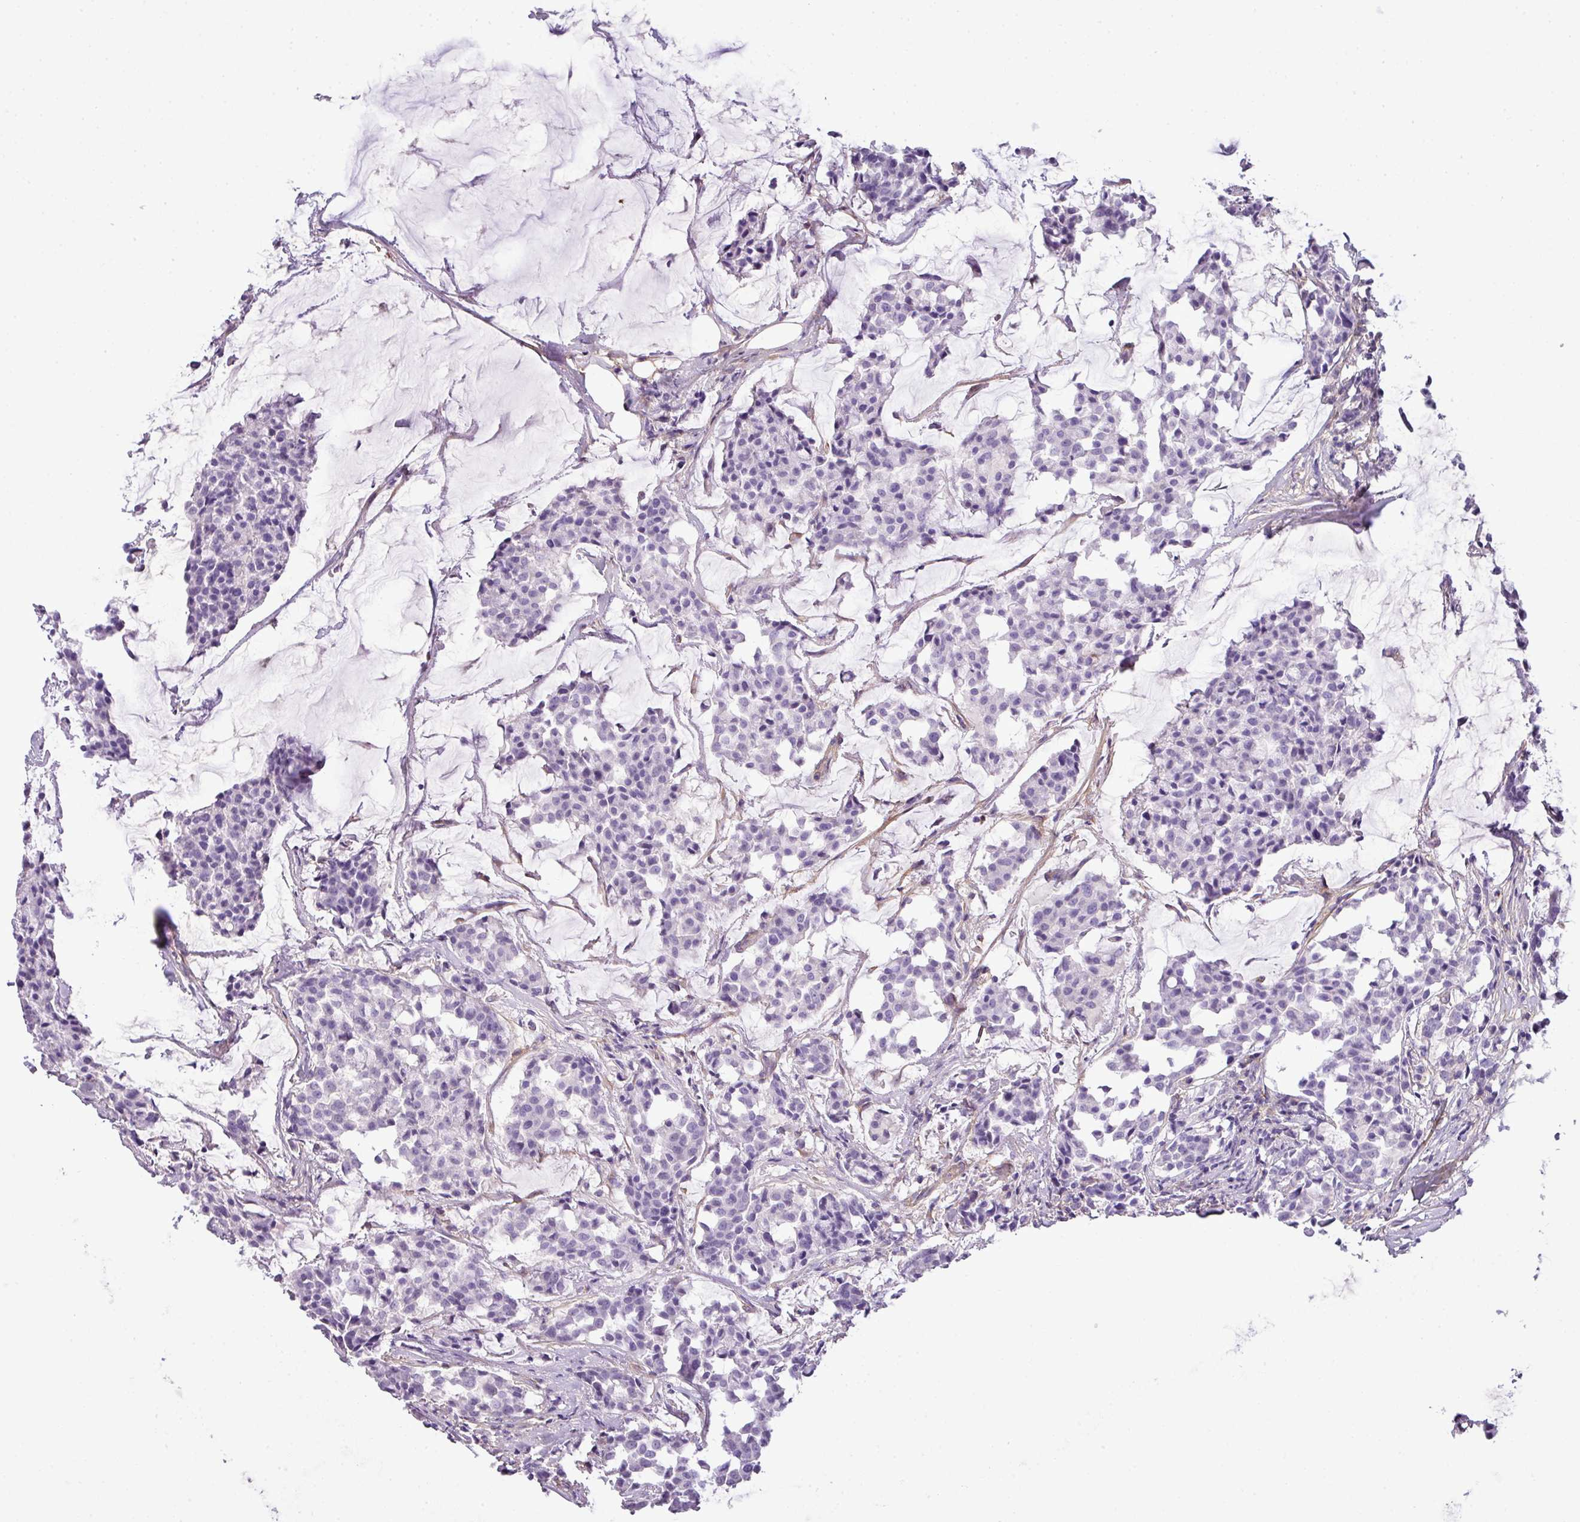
{"staining": {"intensity": "negative", "quantity": "none", "location": "none"}, "tissue": "breast cancer", "cell_type": "Tumor cells", "image_type": "cancer", "snomed": [{"axis": "morphology", "description": "Duct carcinoma"}, {"axis": "topography", "description": "Breast"}], "caption": "Immunohistochemistry (IHC) micrograph of human breast cancer (invasive ductal carcinoma) stained for a protein (brown), which displays no positivity in tumor cells.", "gene": "PARD6G", "patient": {"sex": "female", "age": 93}}